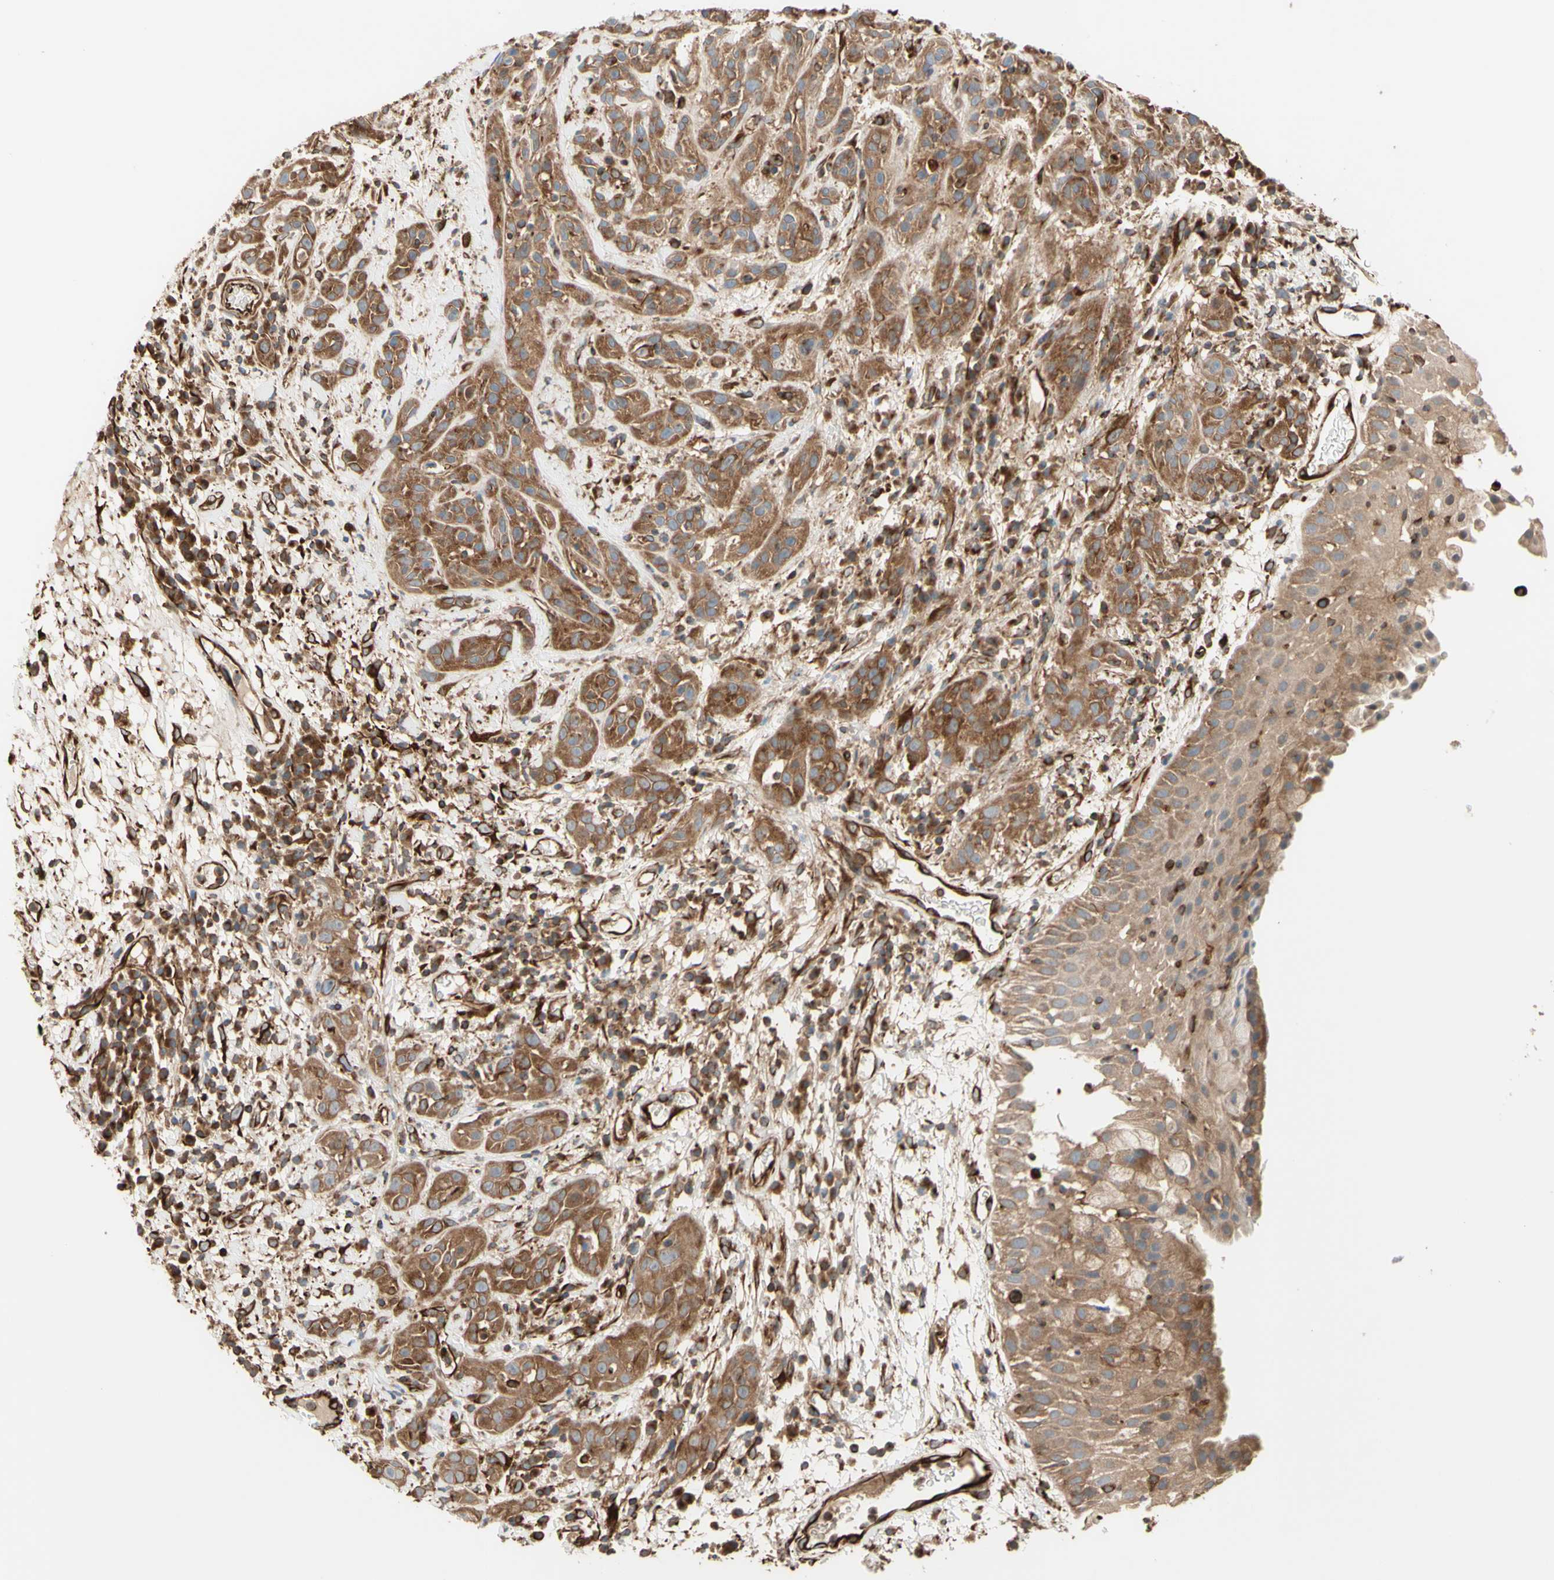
{"staining": {"intensity": "moderate", "quantity": ">75%", "location": "cytoplasmic/membranous"}, "tissue": "head and neck cancer", "cell_type": "Tumor cells", "image_type": "cancer", "snomed": [{"axis": "morphology", "description": "Squamous cell carcinoma, NOS"}, {"axis": "topography", "description": "Head-Neck"}], "caption": "Immunohistochemical staining of squamous cell carcinoma (head and neck) demonstrates medium levels of moderate cytoplasmic/membranous protein expression in approximately >75% of tumor cells. Nuclei are stained in blue.", "gene": "TRAF2", "patient": {"sex": "male", "age": 62}}